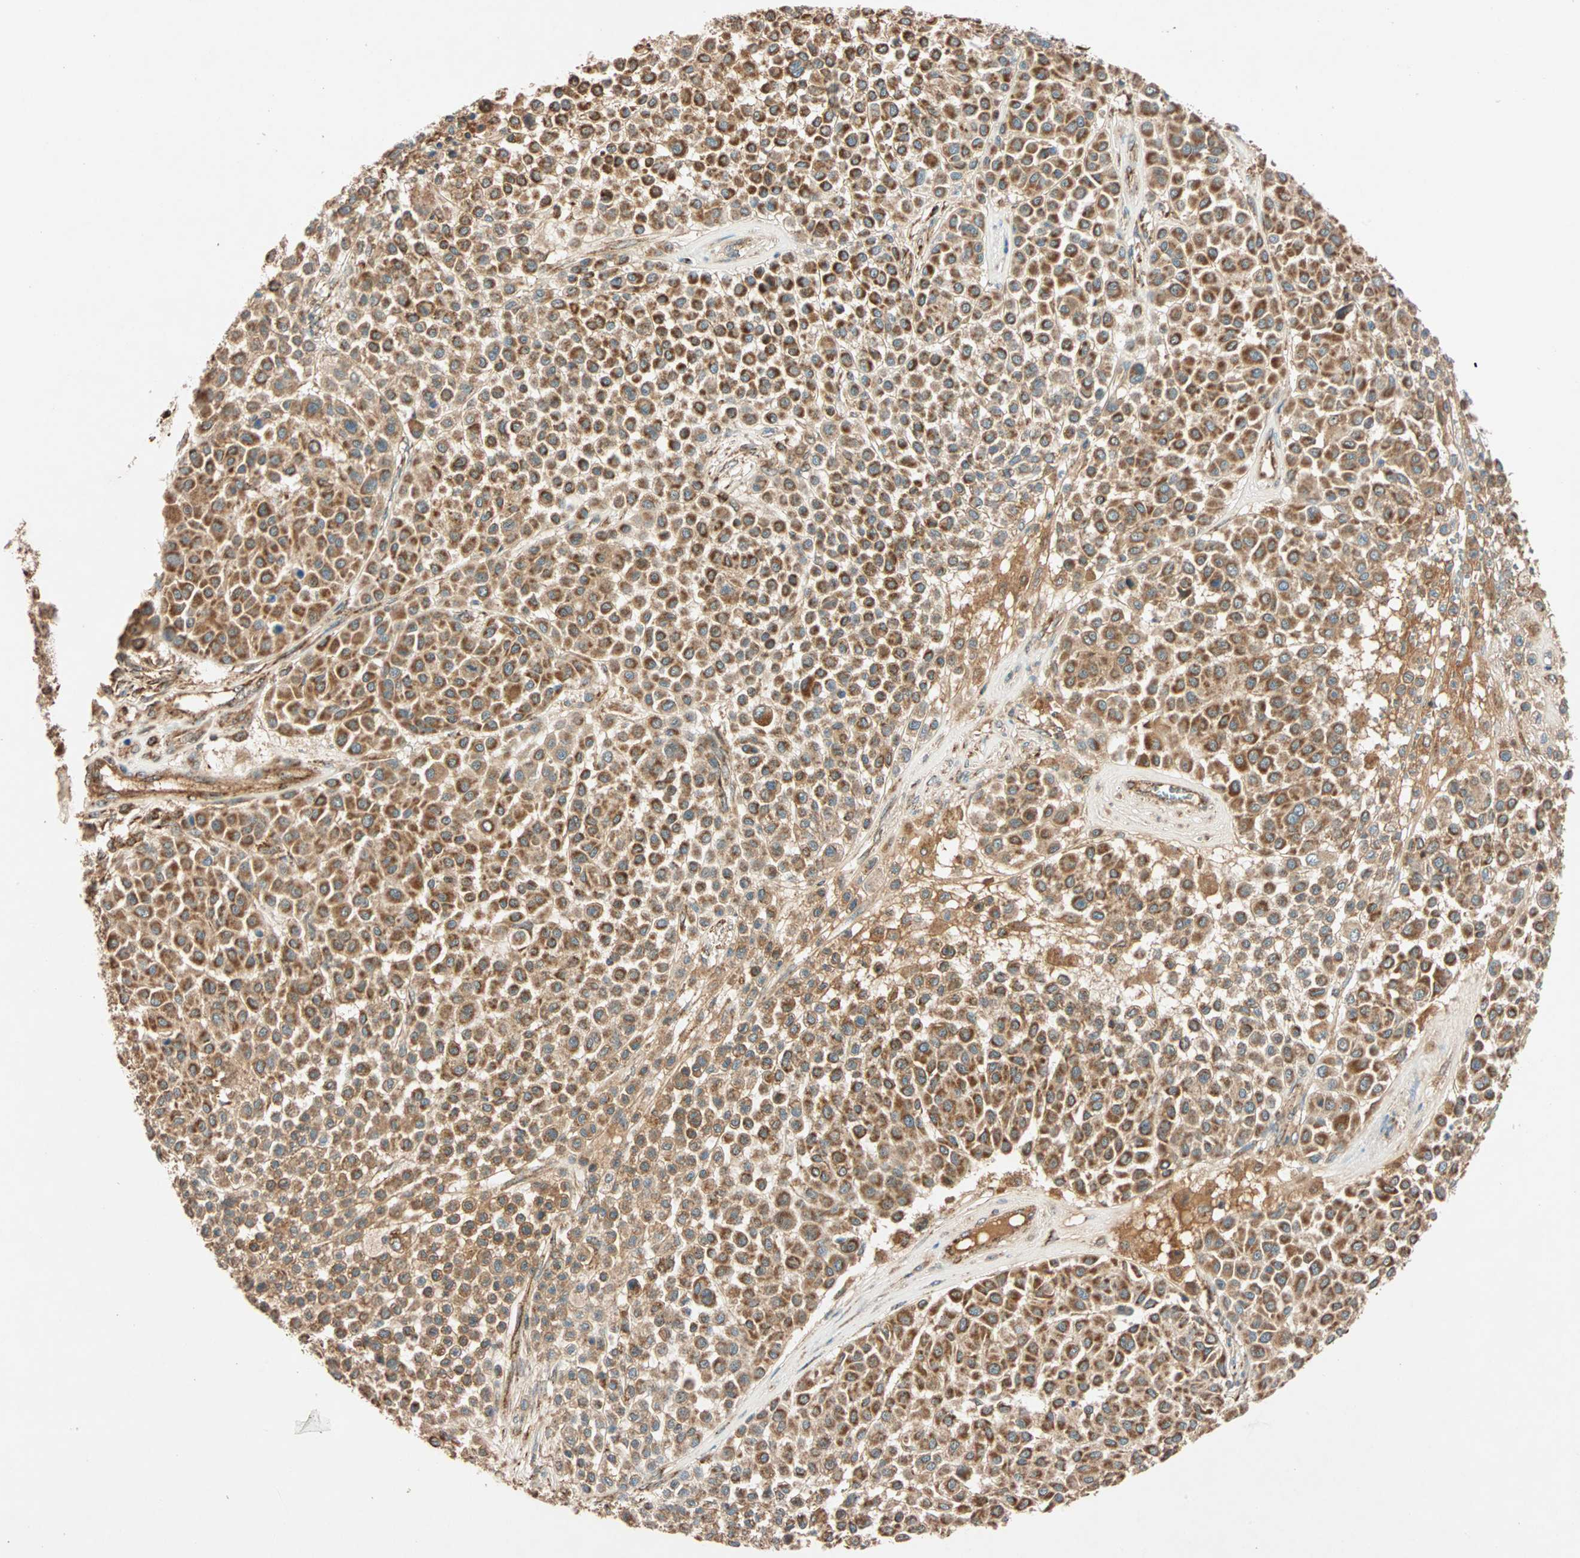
{"staining": {"intensity": "strong", "quantity": ">75%", "location": "cytoplasmic/membranous"}, "tissue": "melanoma", "cell_type": "Tumor cells", "image_type": "cancer", "snomed": [{"axis": "morphology", "description": "Malignant melanoma, Metastatic site"}, {"axis": "topography", "description": "Soft tissue"}], "caption": "Melanoma stained for a protein exhibits strong cytoplasmic/membranous positivity in tumor cells.", "gene": "MAPK1", "patient": {"sex": "male", "age": 41}}